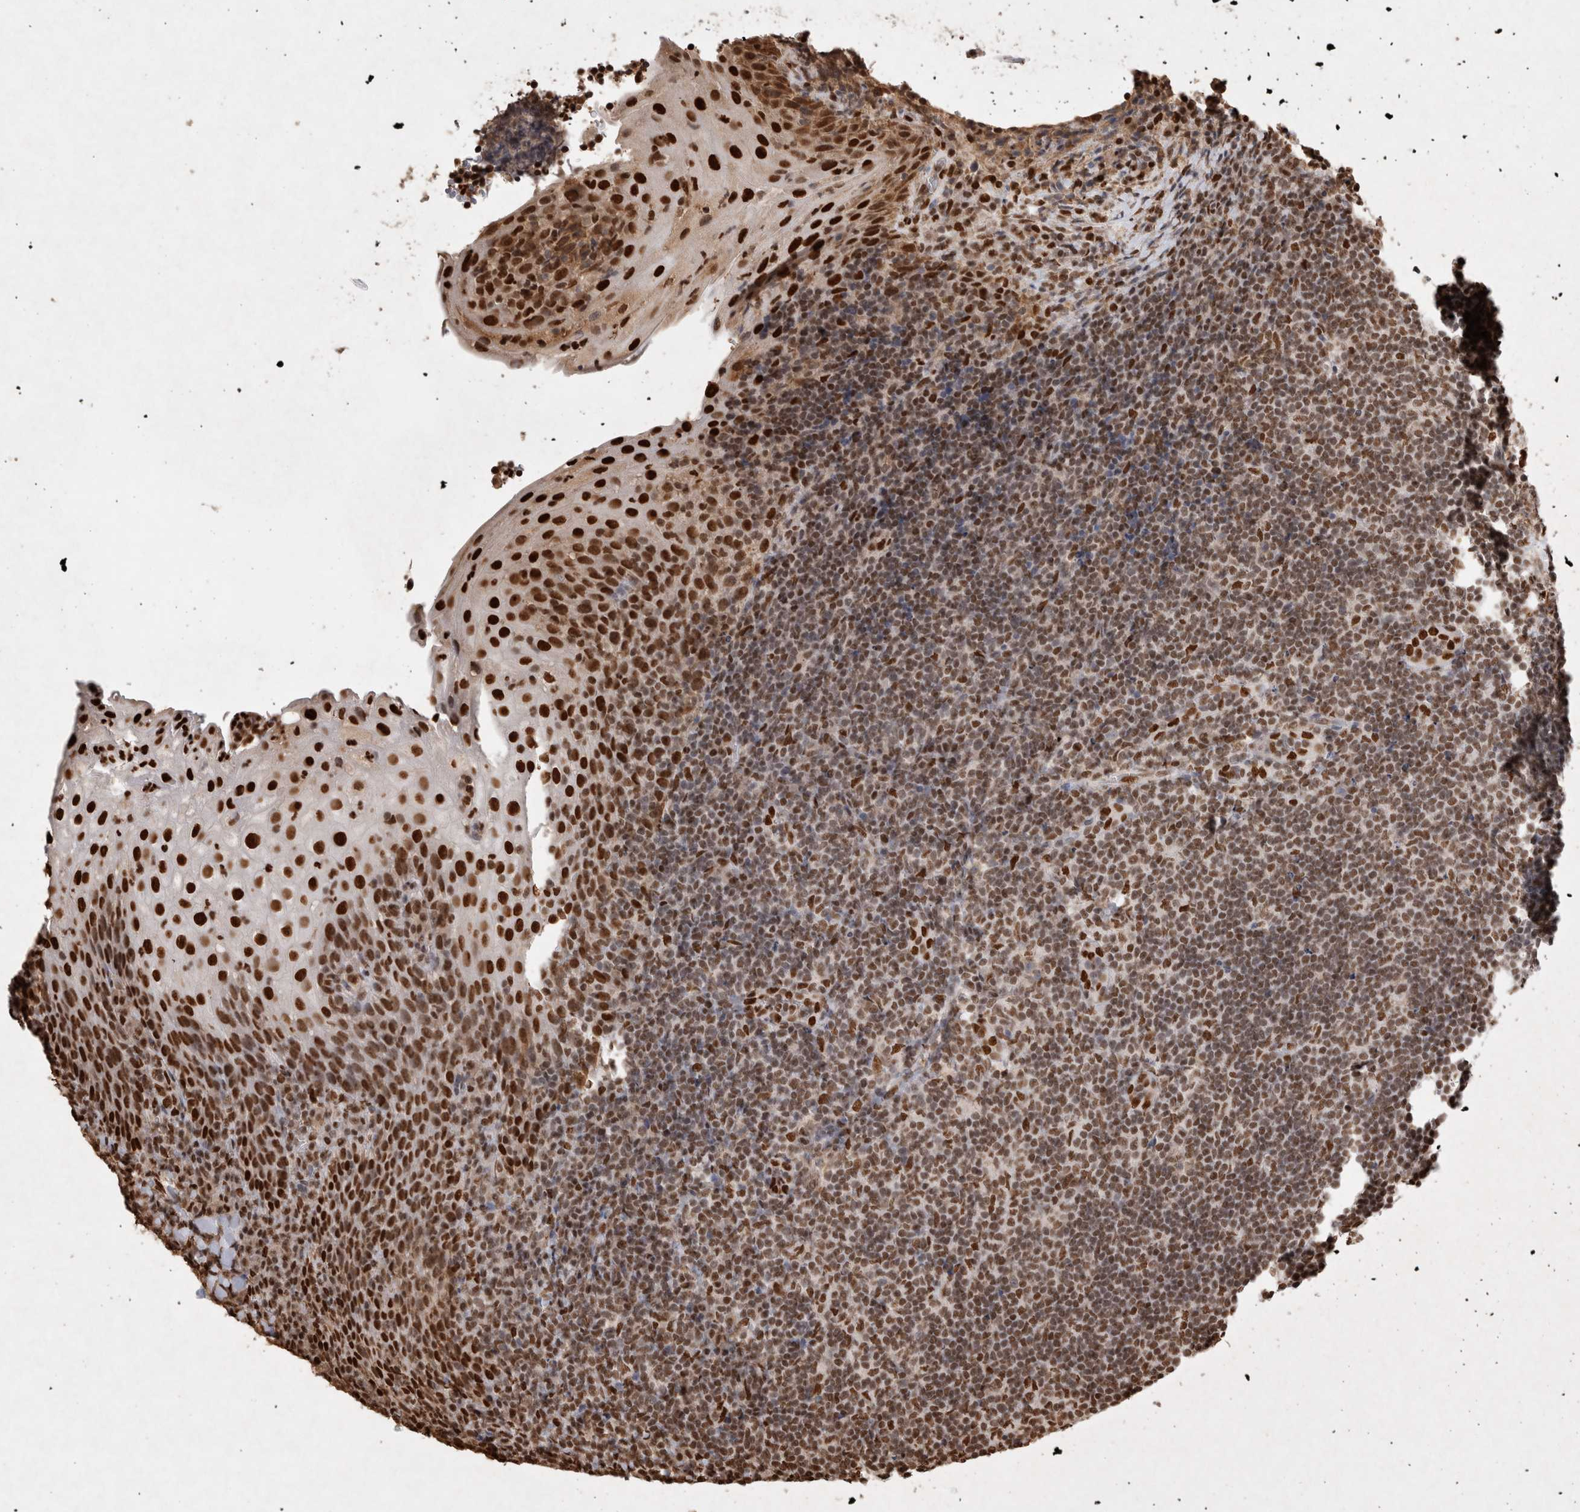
{"staining": {"intensity": "strong", "quantity": "<25%", "location": "nuclear"}, "tissue": "tonsil", "cell_type": "Germinal center cells", "image_type": "normal", "snomed": [{"axis": "morphology", "description": "Normal tissue, NOS"}, {"axis": "topography", "description": "Tonsil"}], "caption": "Immunohistochemical staining of benign human tonsil reveals <25% levels of strong nuclear protein positivity in approximately <25% of germinal center cells. (DAB (3,3'-diaminobenzidine) IHC with brightfield microscopy, high magnification).", "gene": "HDGF", "patient": {"sex": "male", "age": 37}}